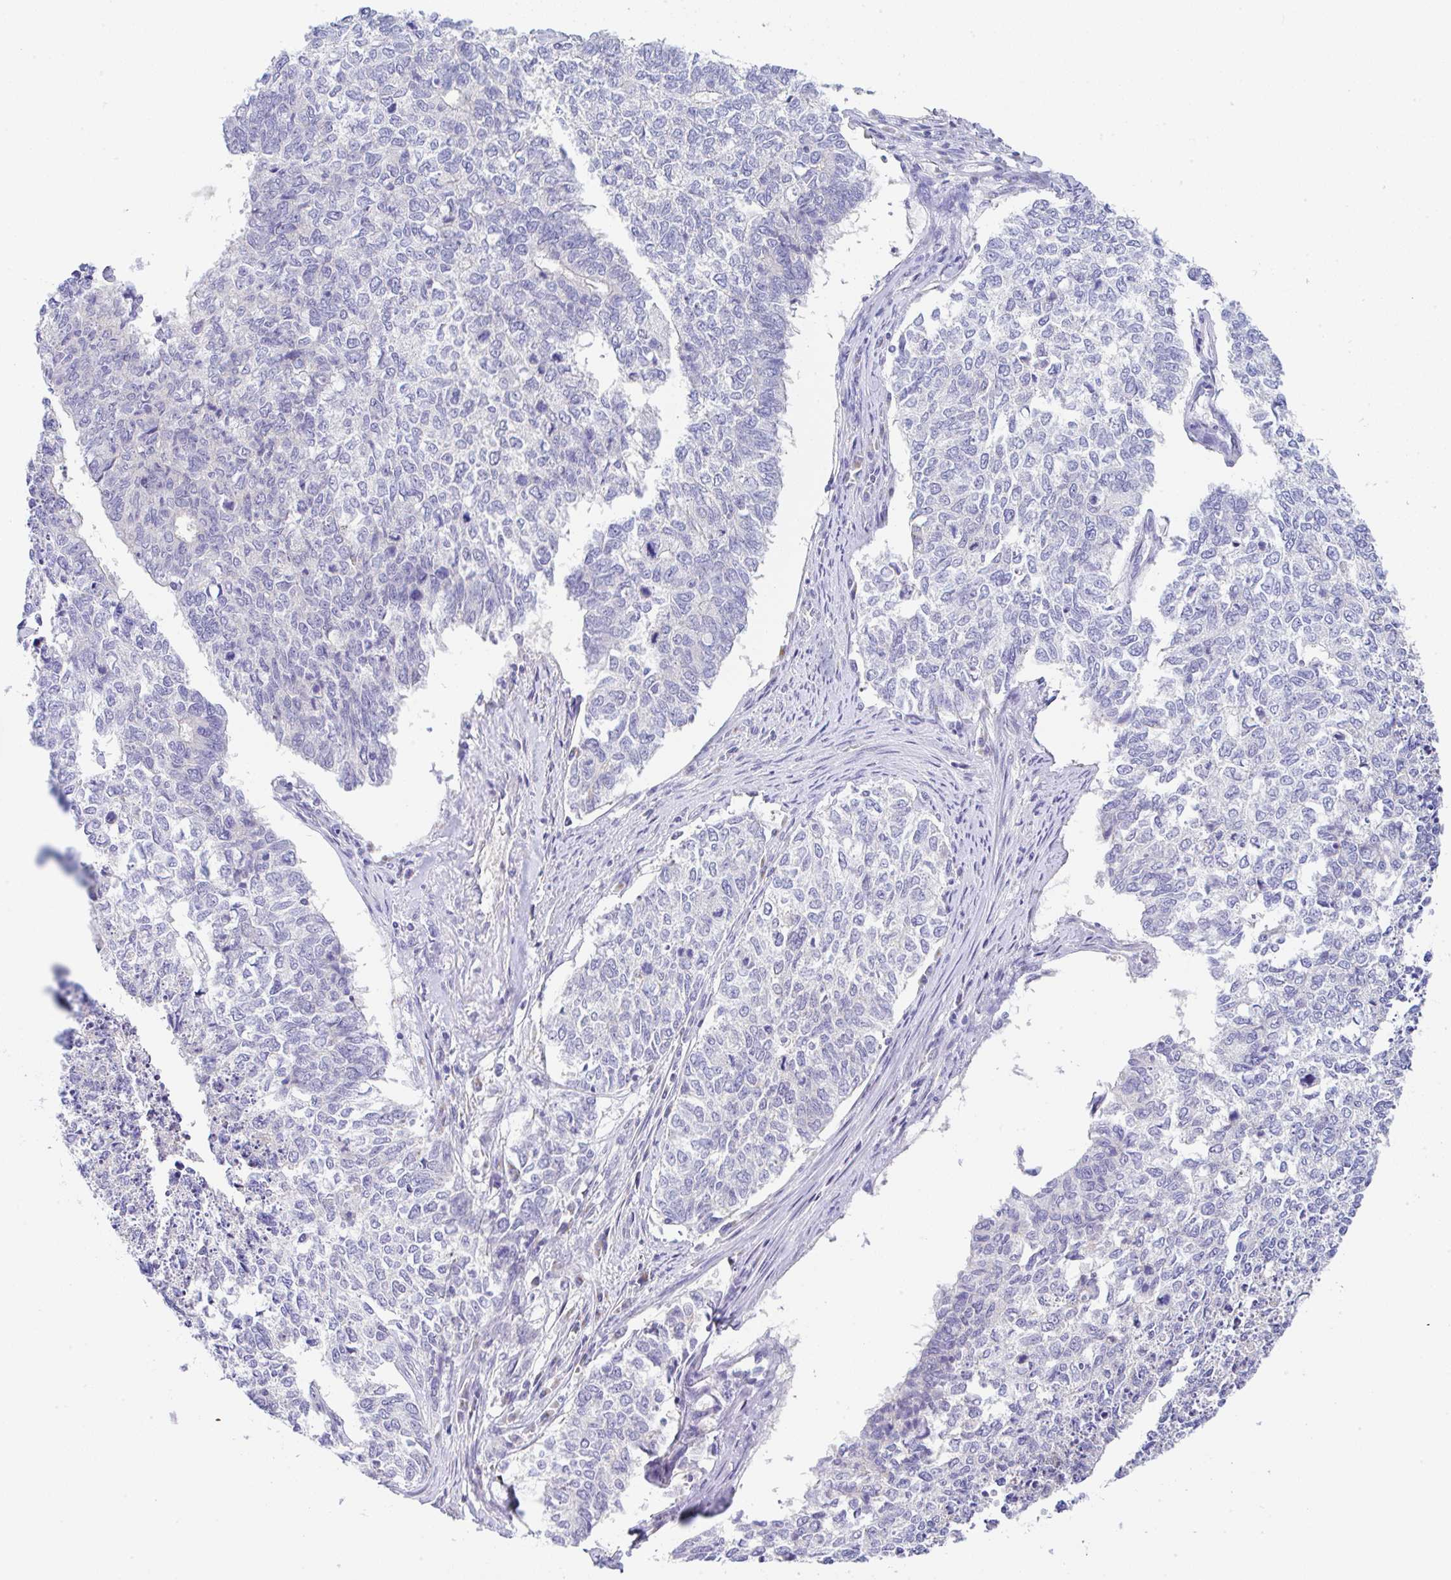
{"staining": {"intensity": "negative", "quantity": "none", "location": "none"}, "tissue": "cervical cancer", "cell_type": "Tumor cells", "image_type": "cancer", "snomed": [{"axis": "morphology", "description": "Adenocarcinoma, NOS"}, {"axis": "topography", "description": "Cervix"}], "caption": "IHC photomicrograph of neoplastic tissue: cervical cancer (adenocarcinoma) stained with DAB (3,3'-diaminobenzidine) displays no significant protein positivity in tumor cells. Nuclei are stained in blue.", "gene": "SERPINE3", "patient": {"sex": "female", "age": 63}}